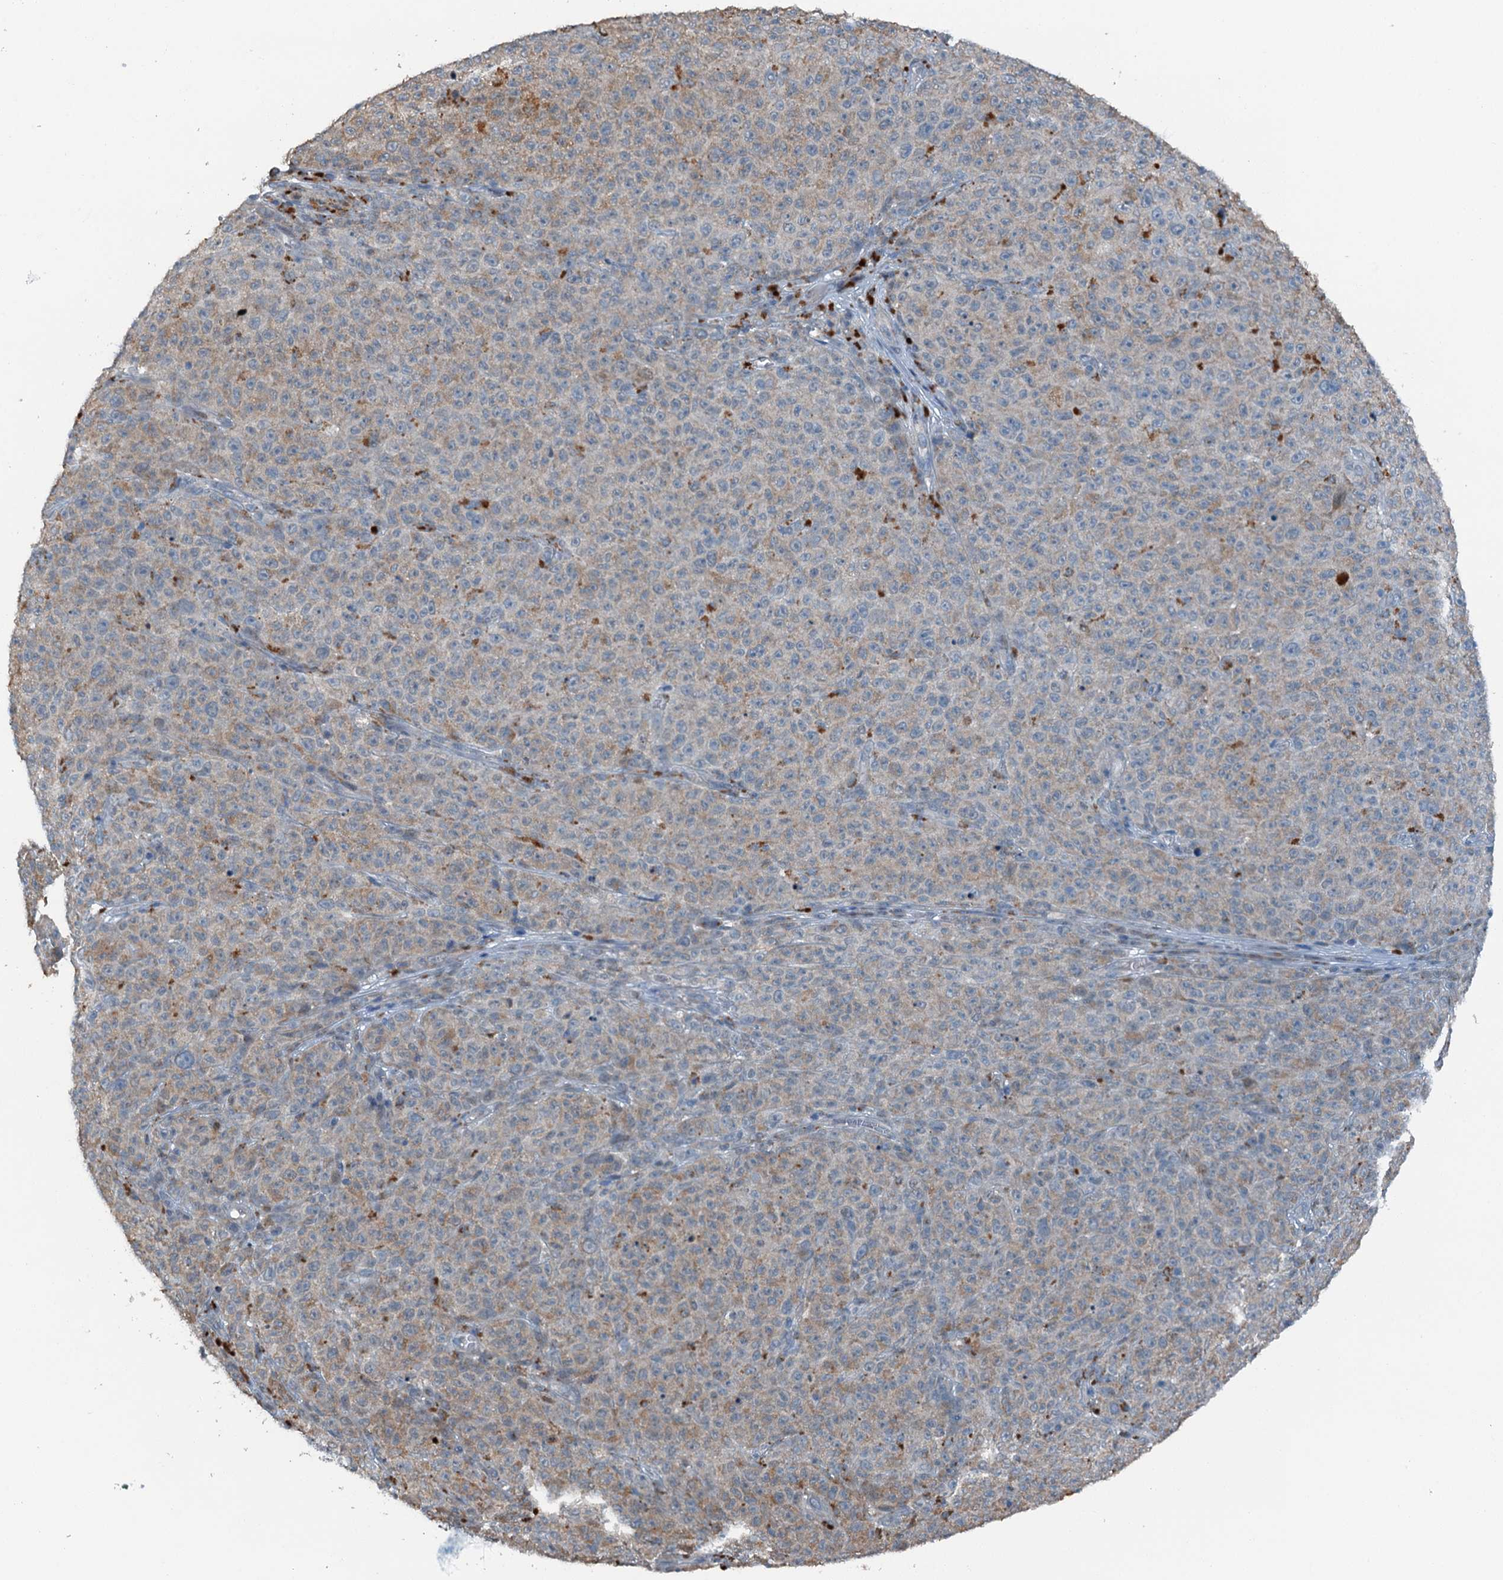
{"staining": {"intensity": "weak", "quantity": ">75%", "location": "cytoplasmic/membranous"}, "tissue": "melanoma", "cell_type": "Tumor cells", "image_type": "cancer", "snomed": [{"axis": "morphology", "description": "Malignant melanoma, NOS"}, {"axis": "topography", "description": "Skin"}], "caption": "A photomicrograph showing weak cytoplasmic/membranous staining in about >75% of tumor cells in melanoma, as visualized by brown immunohistochemical staining.", "gene": "BMERB1", "patient": {"sex": "female", "age": 82}}